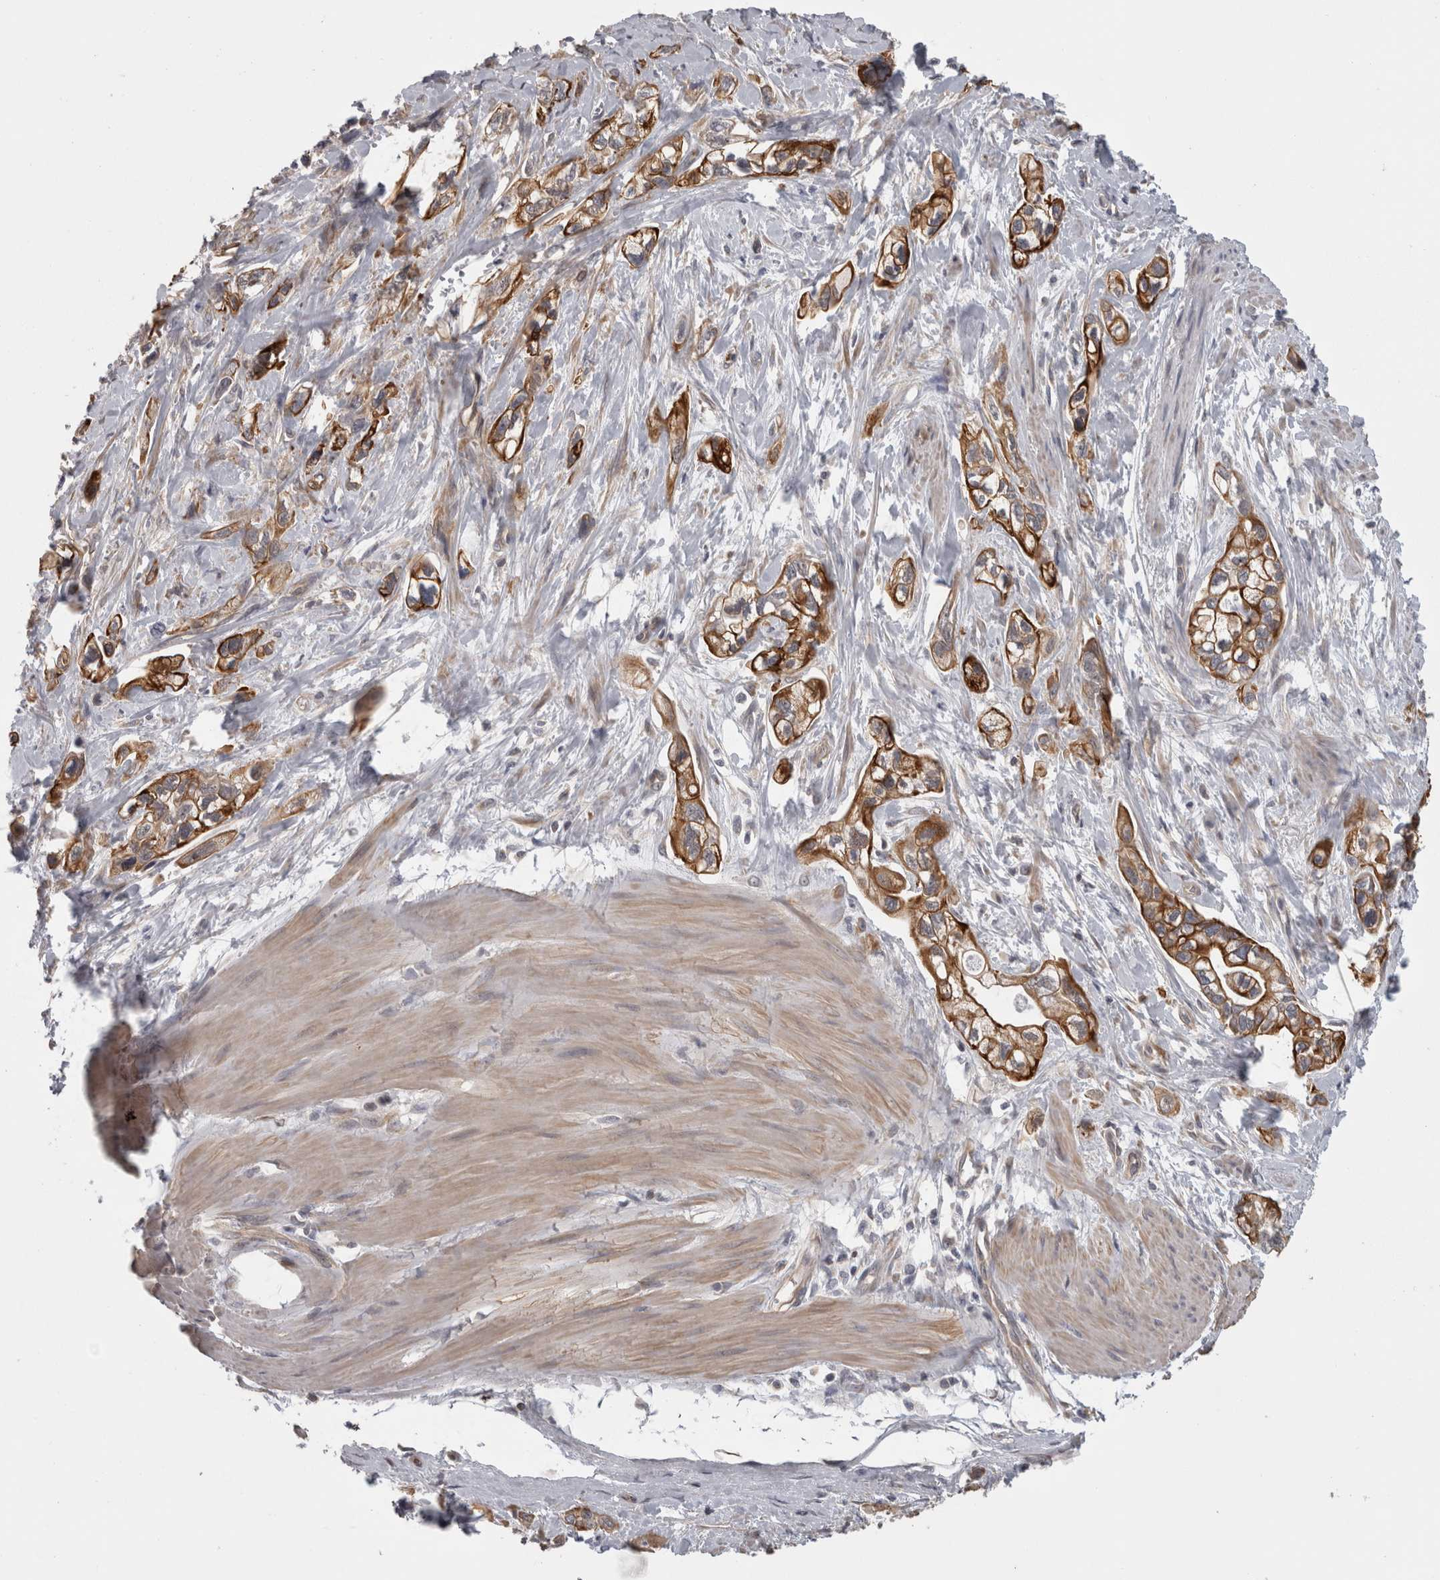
{"staining": {"intensity": "strong", "quantity": ">75%", "location": "cytoplasmic/membranous"}, "tissue": "pancreatic cancer", "cell_type": "Tumor cells", "image_type": "cancer", "snomed": [{"axis": "morphology", "description": "Adenocarcinoma, NOS"}, {"axis": "topography", "description": "Pancreas"}], "caption": "An immunohistochemistry (IHC) micrograph of neoplastic tissue is shown. Protein staining in brown labels strong cytoplasmic/membranous positivity in pancreatic adenocarcinoma within tumor cells.", "gene": "RMDN1", "patient": {"sex": "male", "age": 74}}